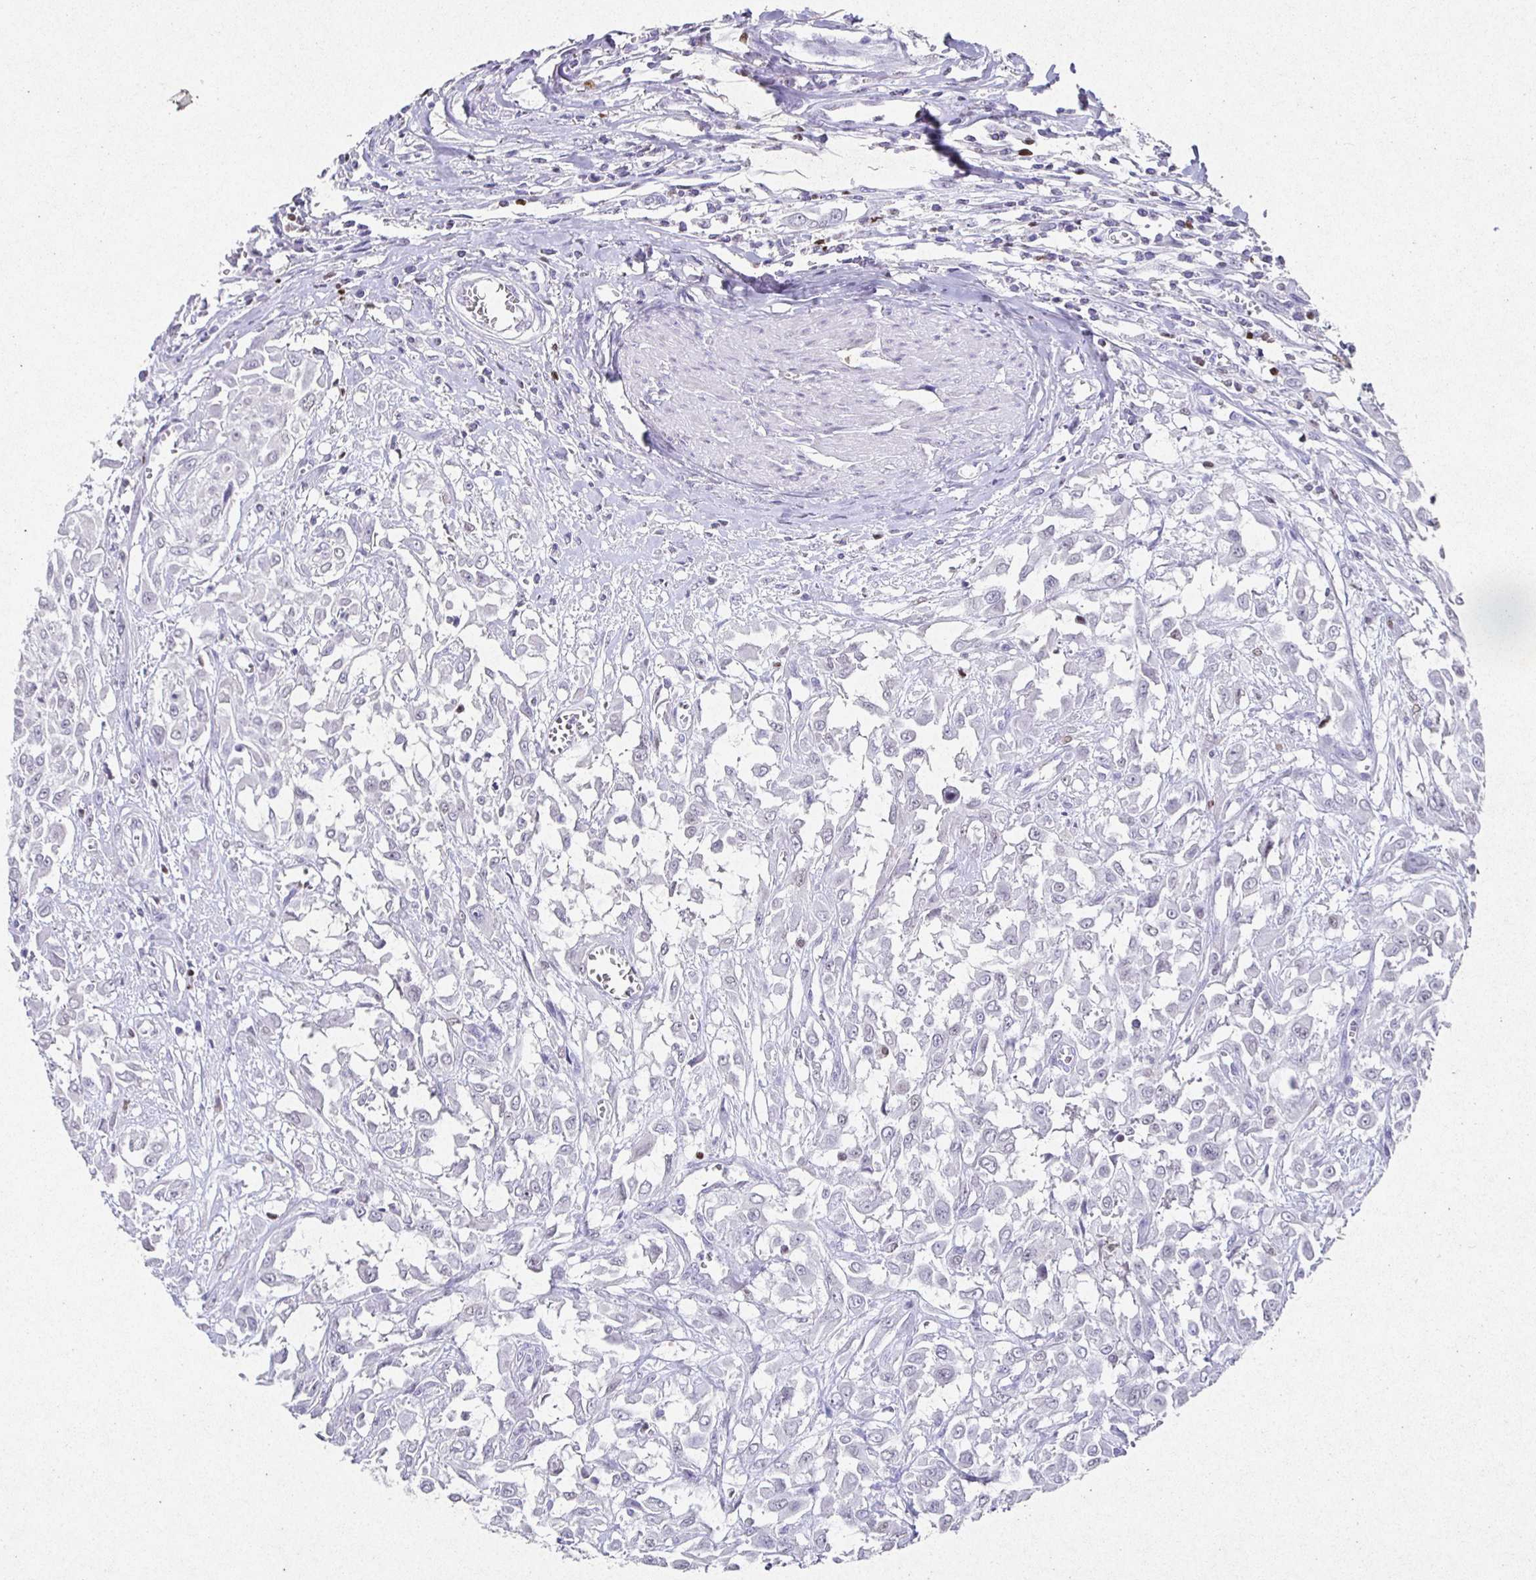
{"staining": {"intensity": "negative", "quantity": "none", "location": "none"}, "tissue": "urothelial cancer", "cell_type": "Tumor cells", "image_type": "cancer", "snomed": [{"axis": "morphology", "description": "Urothelial carcinoma, High grade"}, {"axis": "topography", "description": "Urinary bladder"}], "caption": "Immunohistochemical staining of human urothelial carcinoma (high-grade) demonstrates no significant expression in tumor cells.", "gene": "SATB1", "patient": {"sex": "male", "age": 57}}